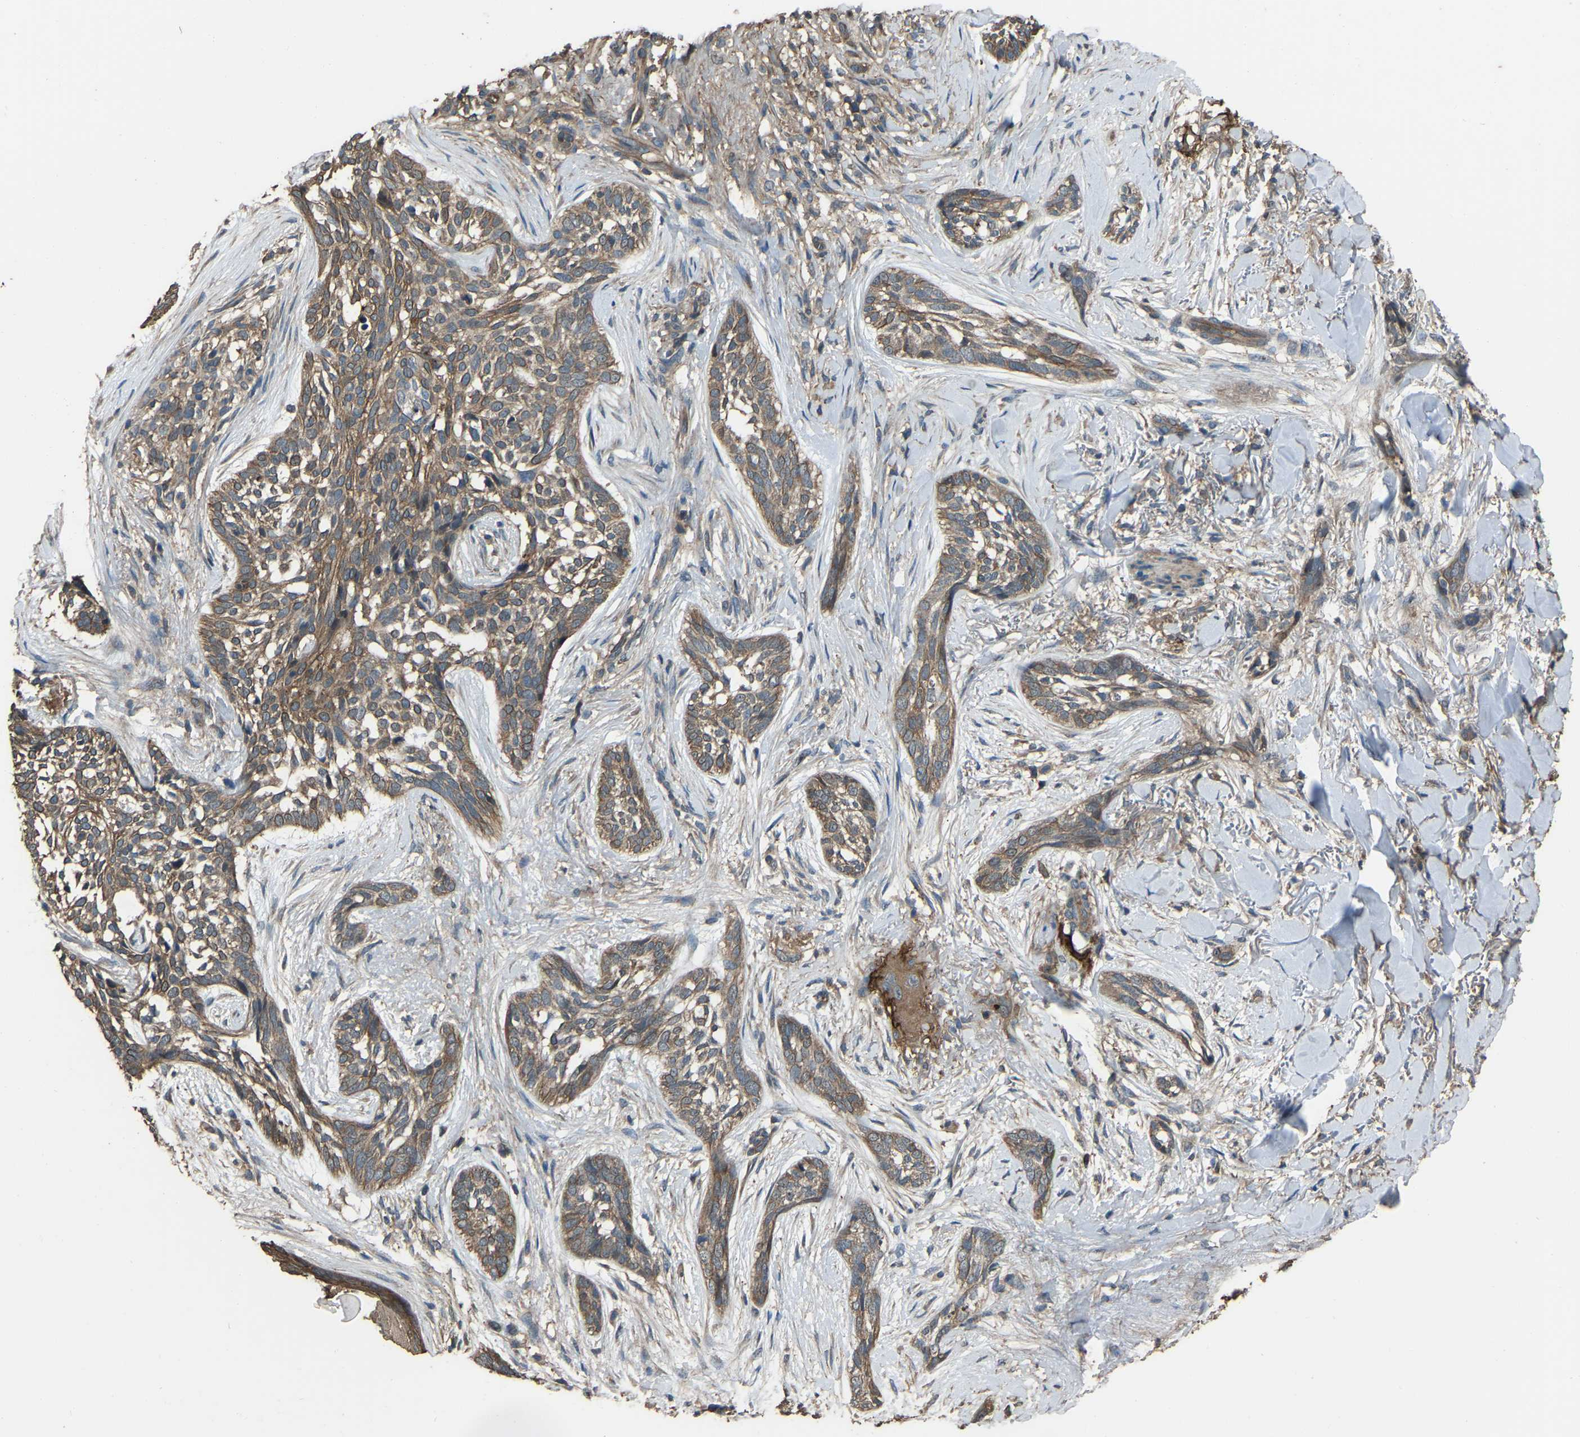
{"staining": {"intensity": "moderate", "quantity": ">75%", "location": "cytoplasmic/membranous"}, "tissue": "skin cancer", "cell_type": "Tumor cells", "image_type": "cancer", "snomed": [{"axis": "morphology", "description": "Basal cell carcinoma"}, {"axis": "topography", "description": "Skin"}], "caption": "The histopathology image displays immunohistochemical staining of basal cell carcinoma (skin). There is moderate cytoplasmic/membranous expression is identified in about >75% of tumor cells.", "gene": "SLC4A2", "patient": {"sex": "female", "age": 88}}